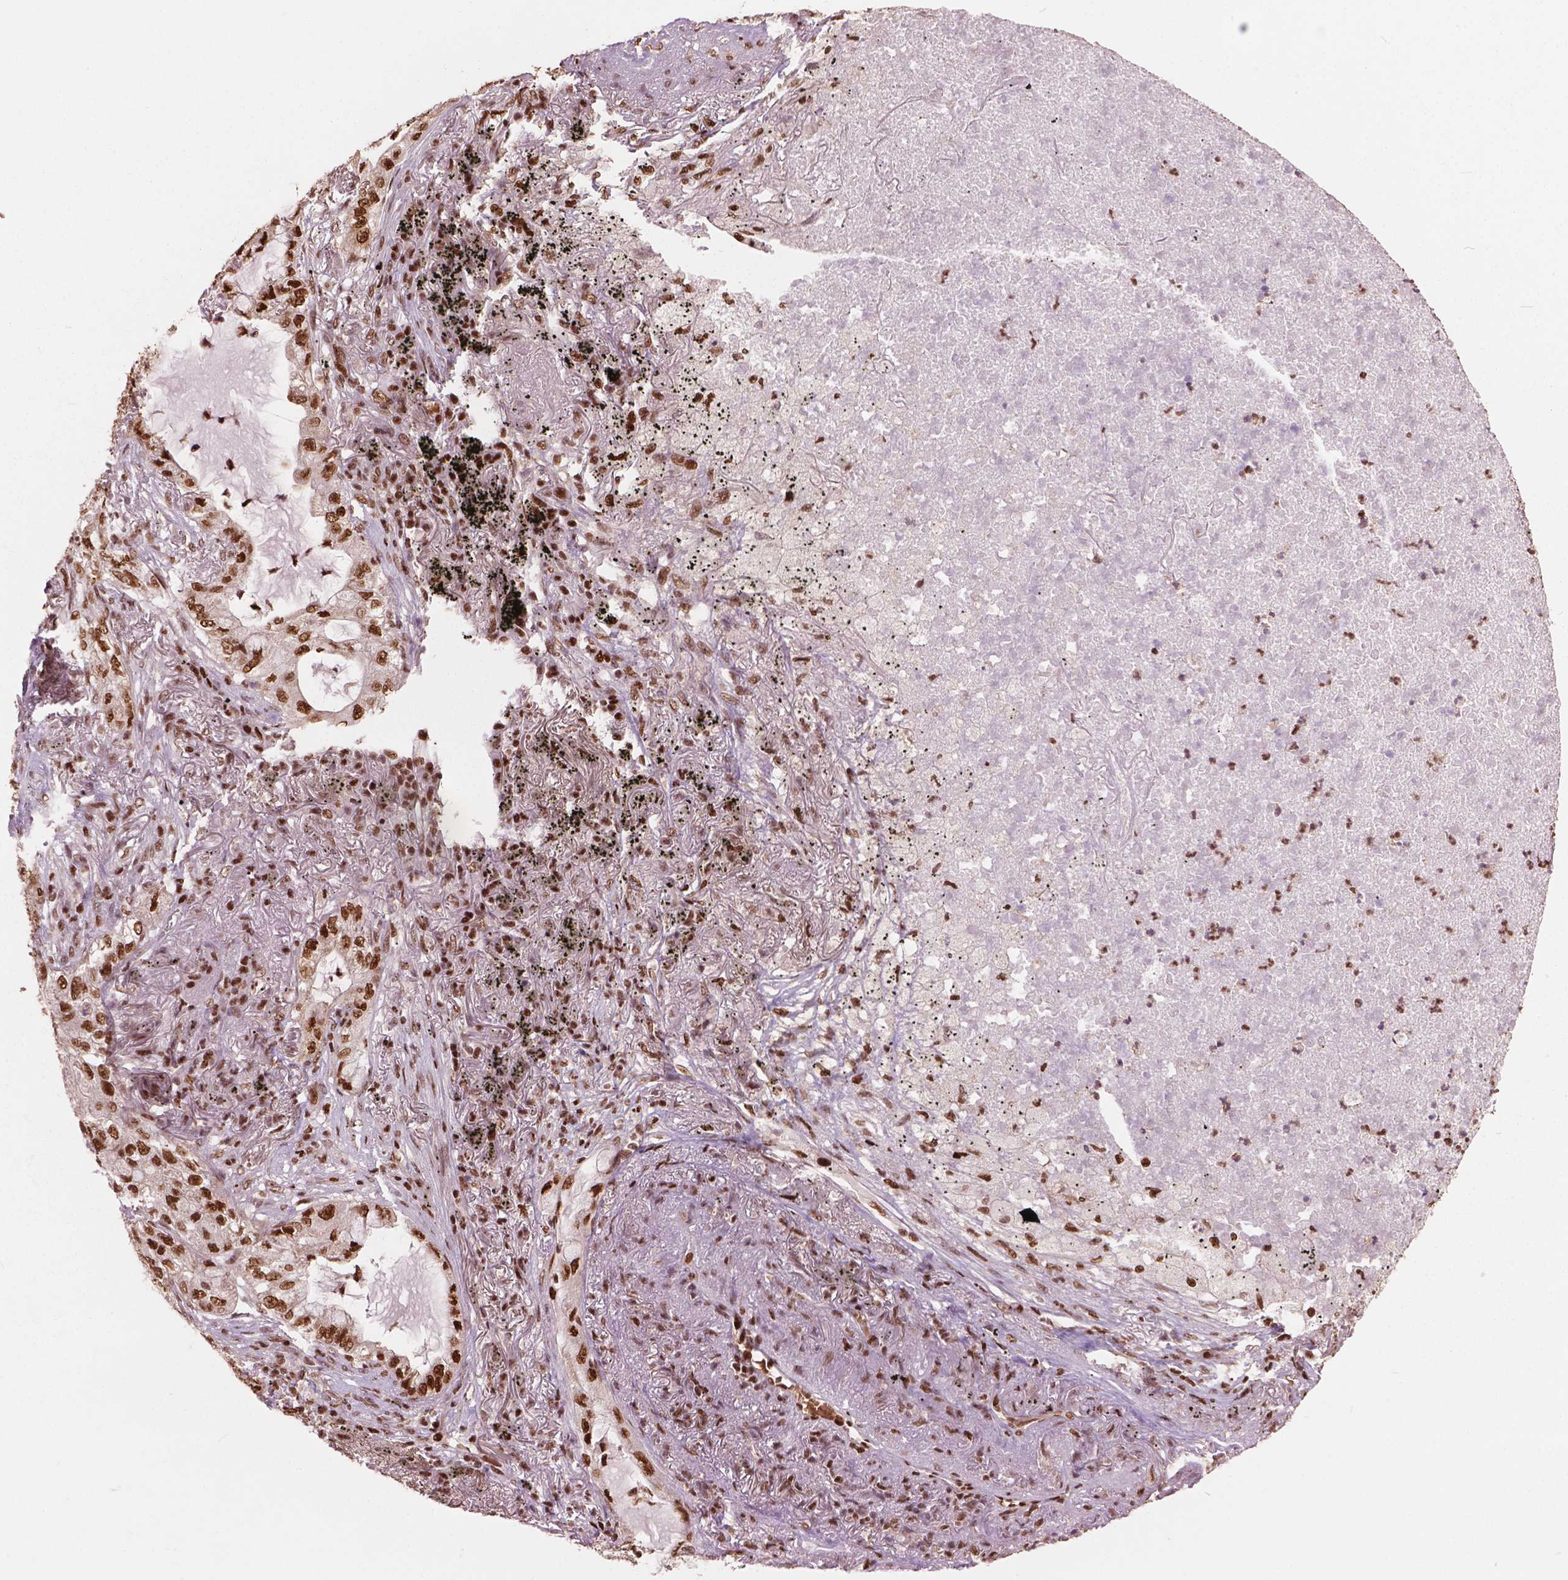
{"staining": {"intensity": "strong", "quantity": ">75%", "location": "nuclear"}, "tissue": "lung cancer", "cell_type": "Tumor cells", "image_type": "cancer", "snomed": [{"axis": "morphology", "description": "Adenocarcinoma, NOS"}, {"axis": "topography", "description": "Lung"}], "caption": "Adenocarcinoma (lung) stained with DAB (3,3'-diaminobenzidine) immunohistochemistry (IHC) shows high levels of strong nuclear staining in about >75% of tumor cells.", "gene": "ANP32B", "patient": {"sex": "female", "age": 73}}